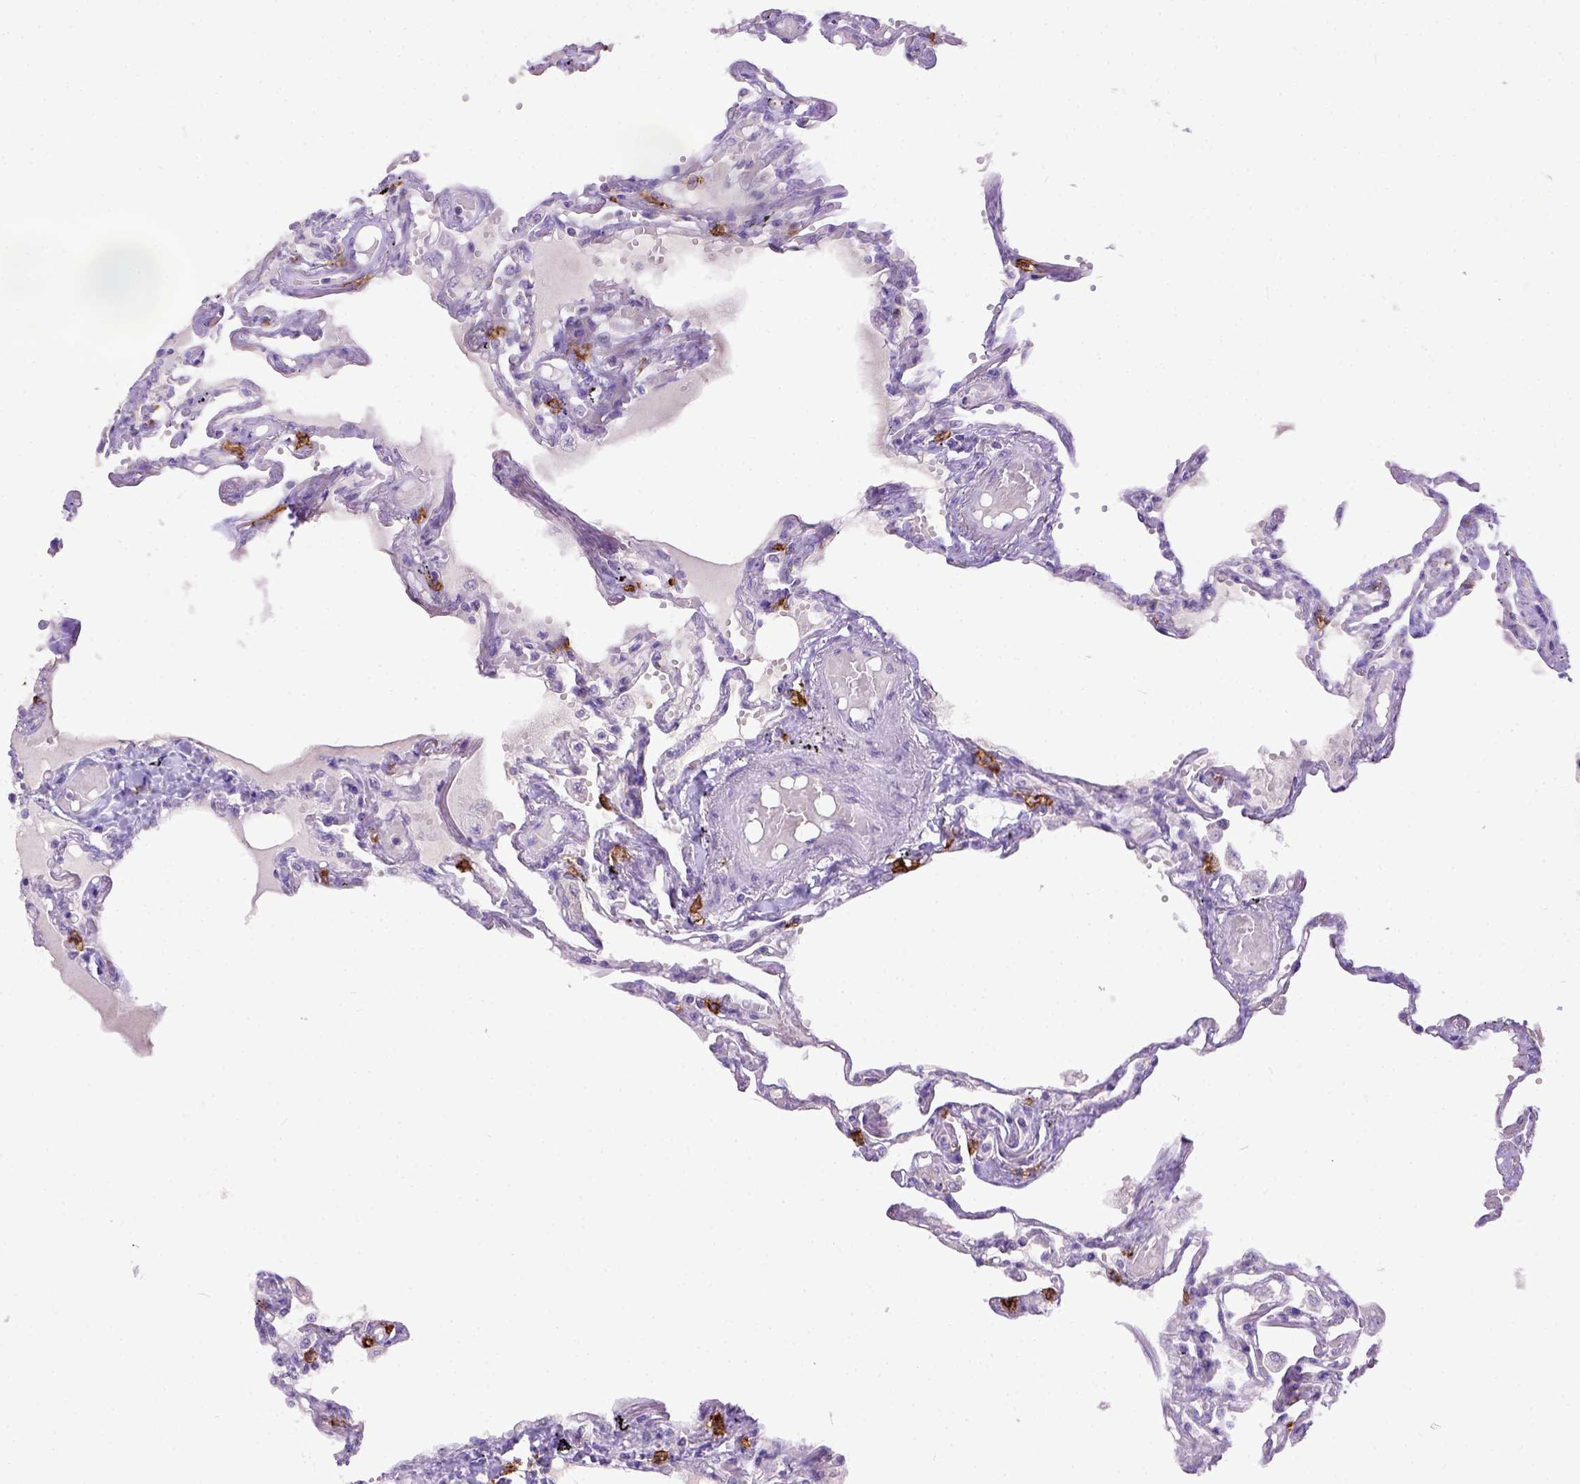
{"staining": {"intensity": "negative", "quantity": "none", "location": "none"}, "tissue": "lung", "cell_type": "Alveolar cells", "image_type": "normal", "snomed": [{"axis": "morphology", "description": "Normal tissue, NOS"}, {"axis": "morphology", "description": "Adenocarcinoma, NOS"}, {"axis": "topography", "description": "Cartilage tissue"}, {"axis": "topography", "description": "Lung"}], "caption": "Immunohistochemistry (IHC) image of benign lung stained for a protein (brown), which demonstrates no staining in alveolar cells. (DAB (3,3'-diaminobenzidine) IHC with hematoxylin counter stain).", "gene": "KIT", "patient": {"sex": "female", "age": 67}}